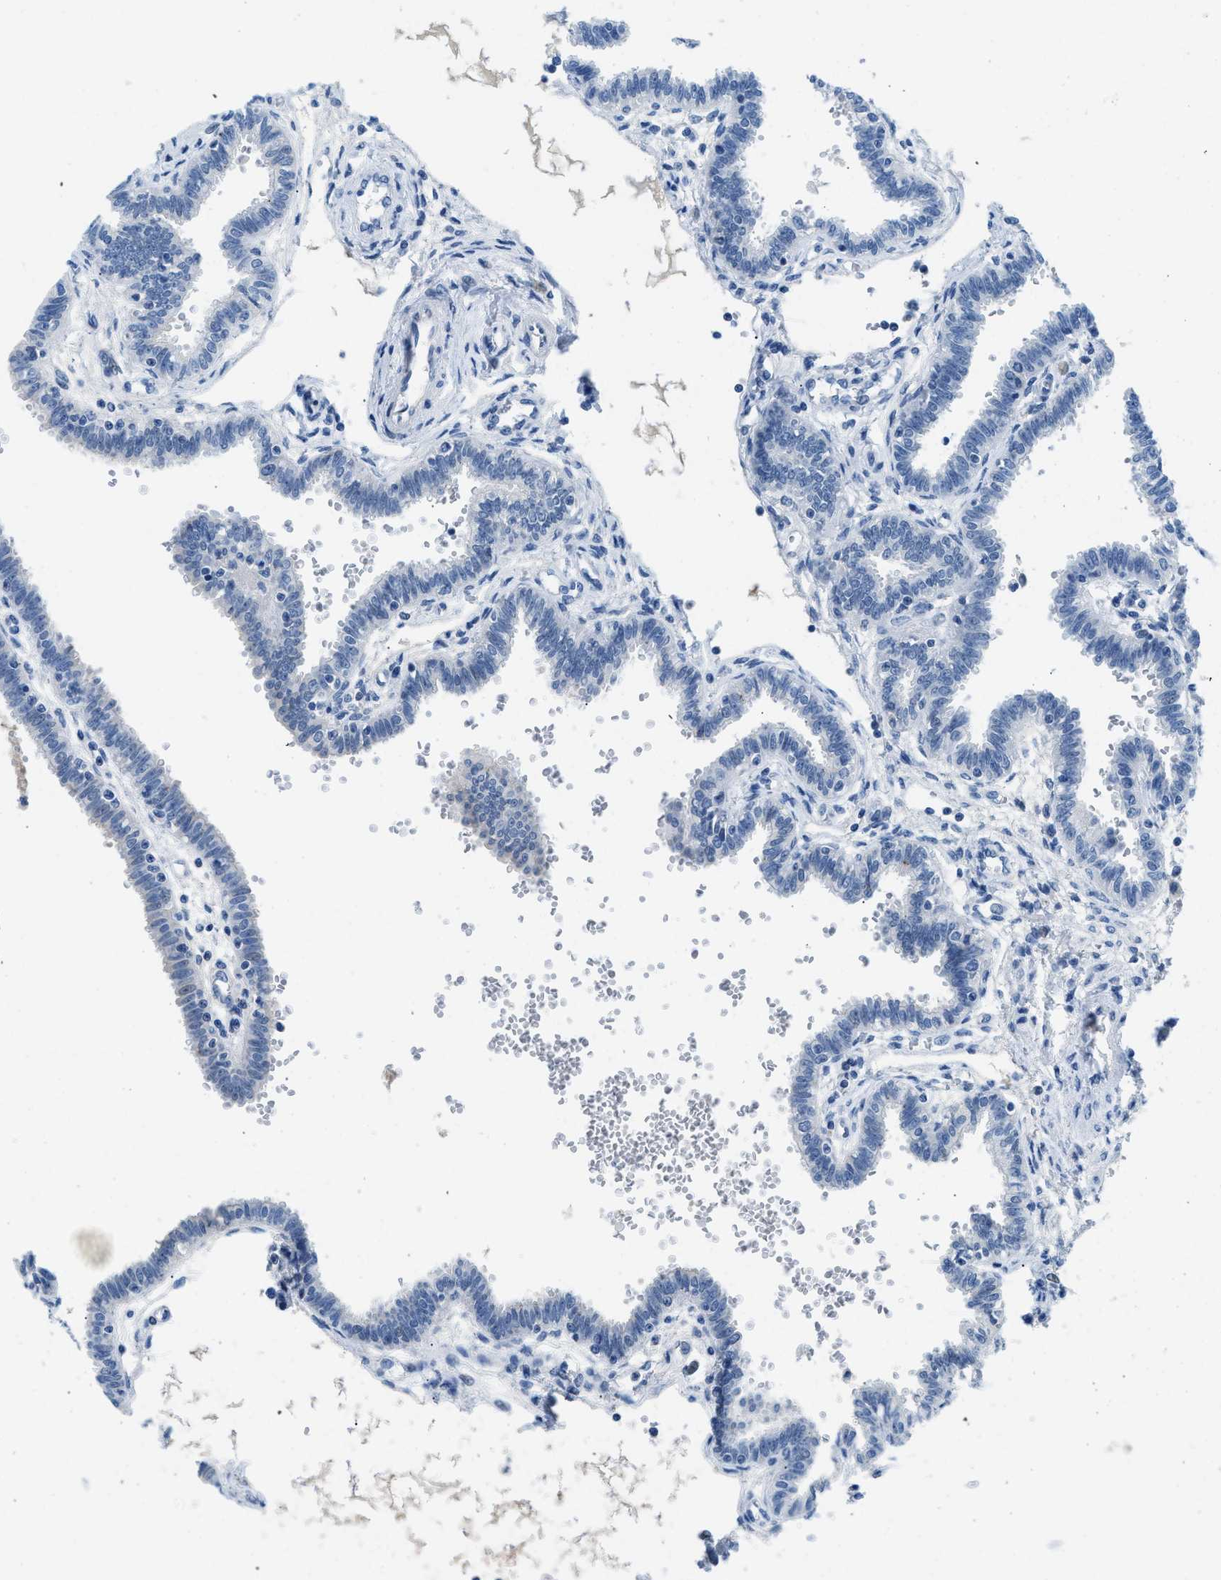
{"staining": {"intensity": "negative", "quantity": "none", "location": "none"}, "tissue": "fallopian tube", "cell_type": "Glandular cells", "image_type": "normal", "snomed": [{"axis": "morphology", "description": "Normal tissue, NOS"}, {"axis": "topography", "description": "Fallopian tube"}], "caption": "Immunohistochemical staining of benign human fallopian tube displays no significant staining in glandular cells. (Brightfield microscopy of DAB (3,3'-diaminobenzidine) IHC at high magnification).", "gene": "MBL2", "patient": {"sex": "female", "age": 32}}